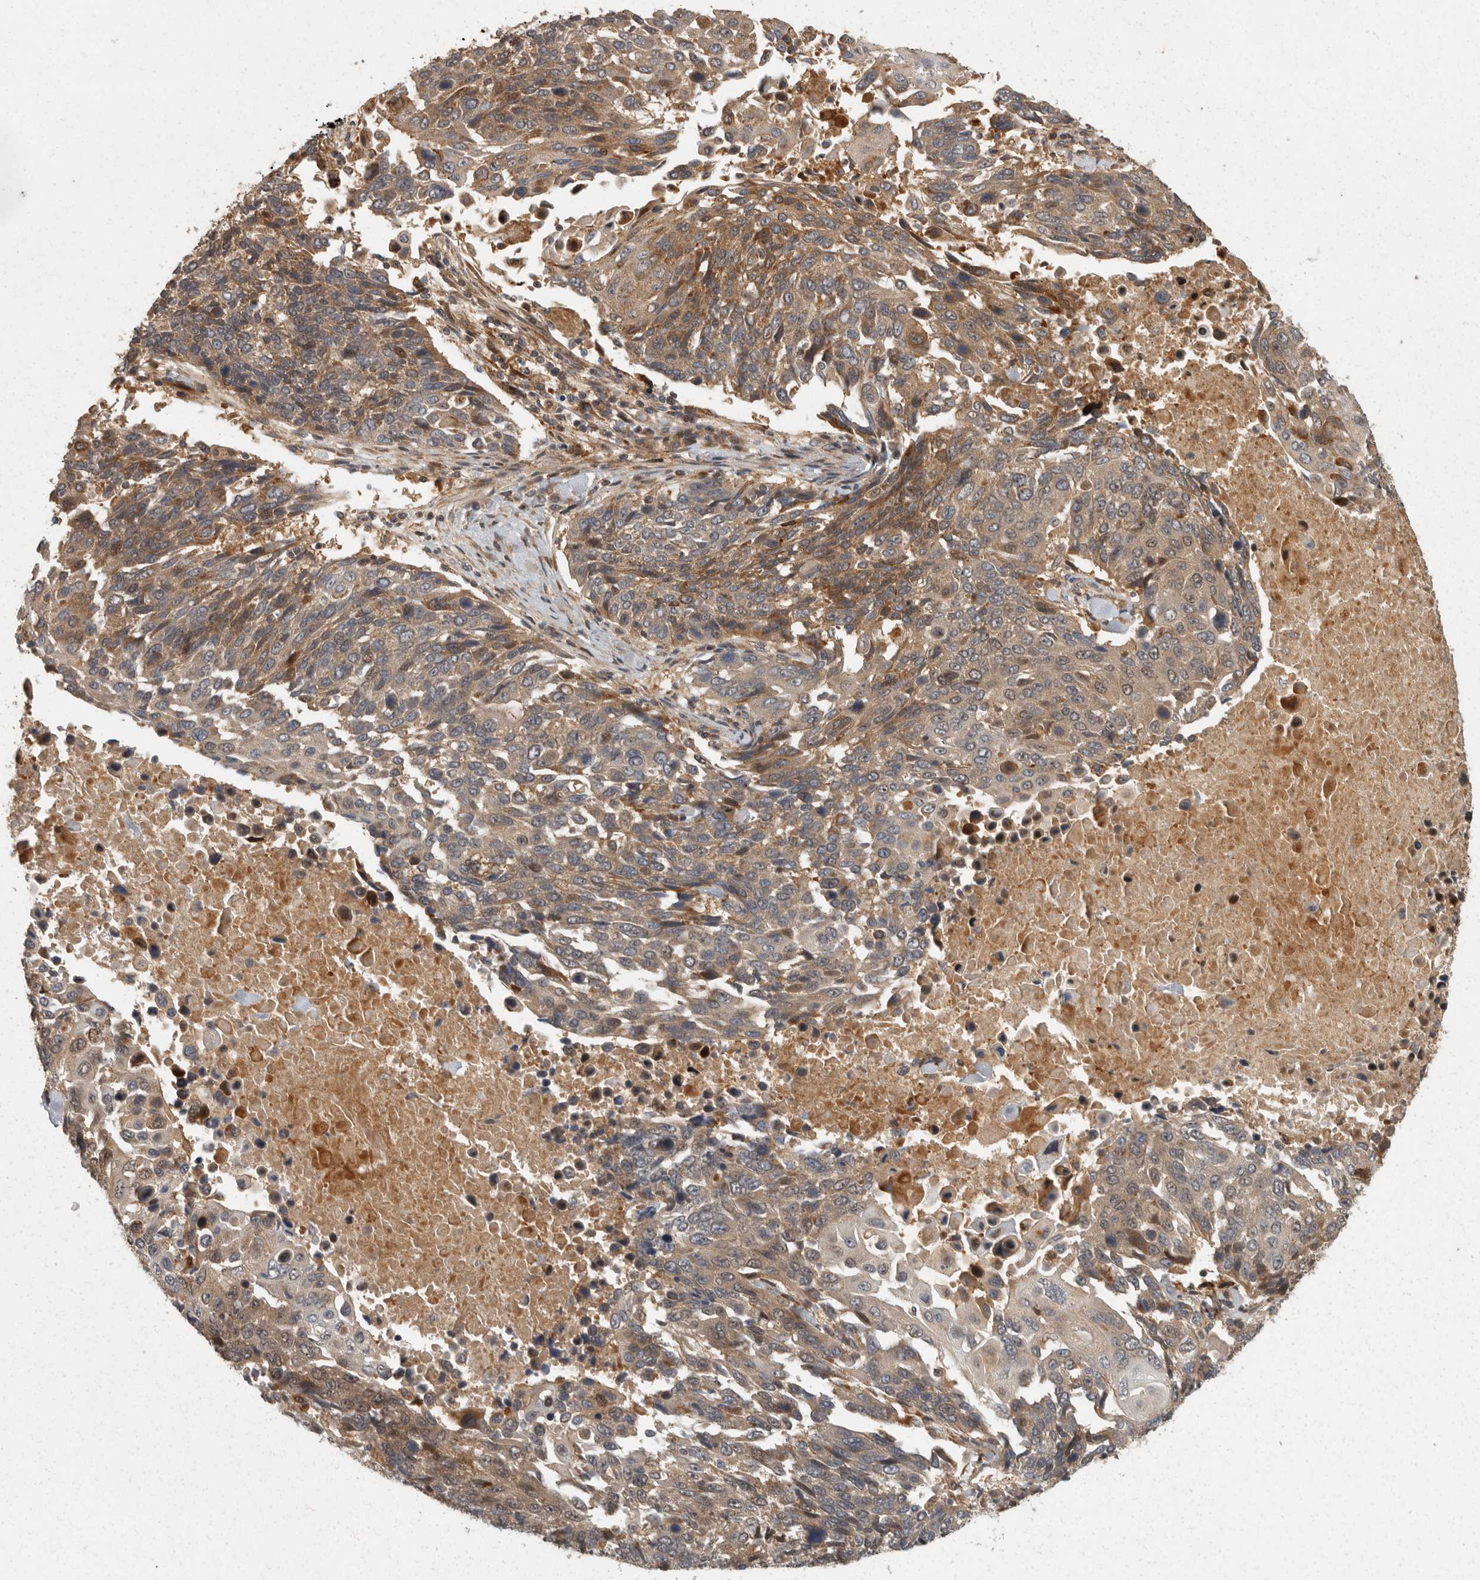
{"staining": {"intensity": "moderate", "quantity": ">75%", "location": "cytoplasmic/membranous,nuclear"}, "tissue": "lung cancer", "cell_type": "Tumor cells", "image_type": "cancer", "snomed": [{"axis": "morphology", "description": "Squamous cell carcinoma, NOS"}, {"axis": "topography", "description": "Lung"}], "caption": "Protein expression analysis of squamous cell carcinoma (lung) demonstrates moderate cytoplasmic/membranous and nuclear expression in approximately >75% of tumor cells.", "gene": "SWT1", "patient": {"sex": "male", "age": 66}}